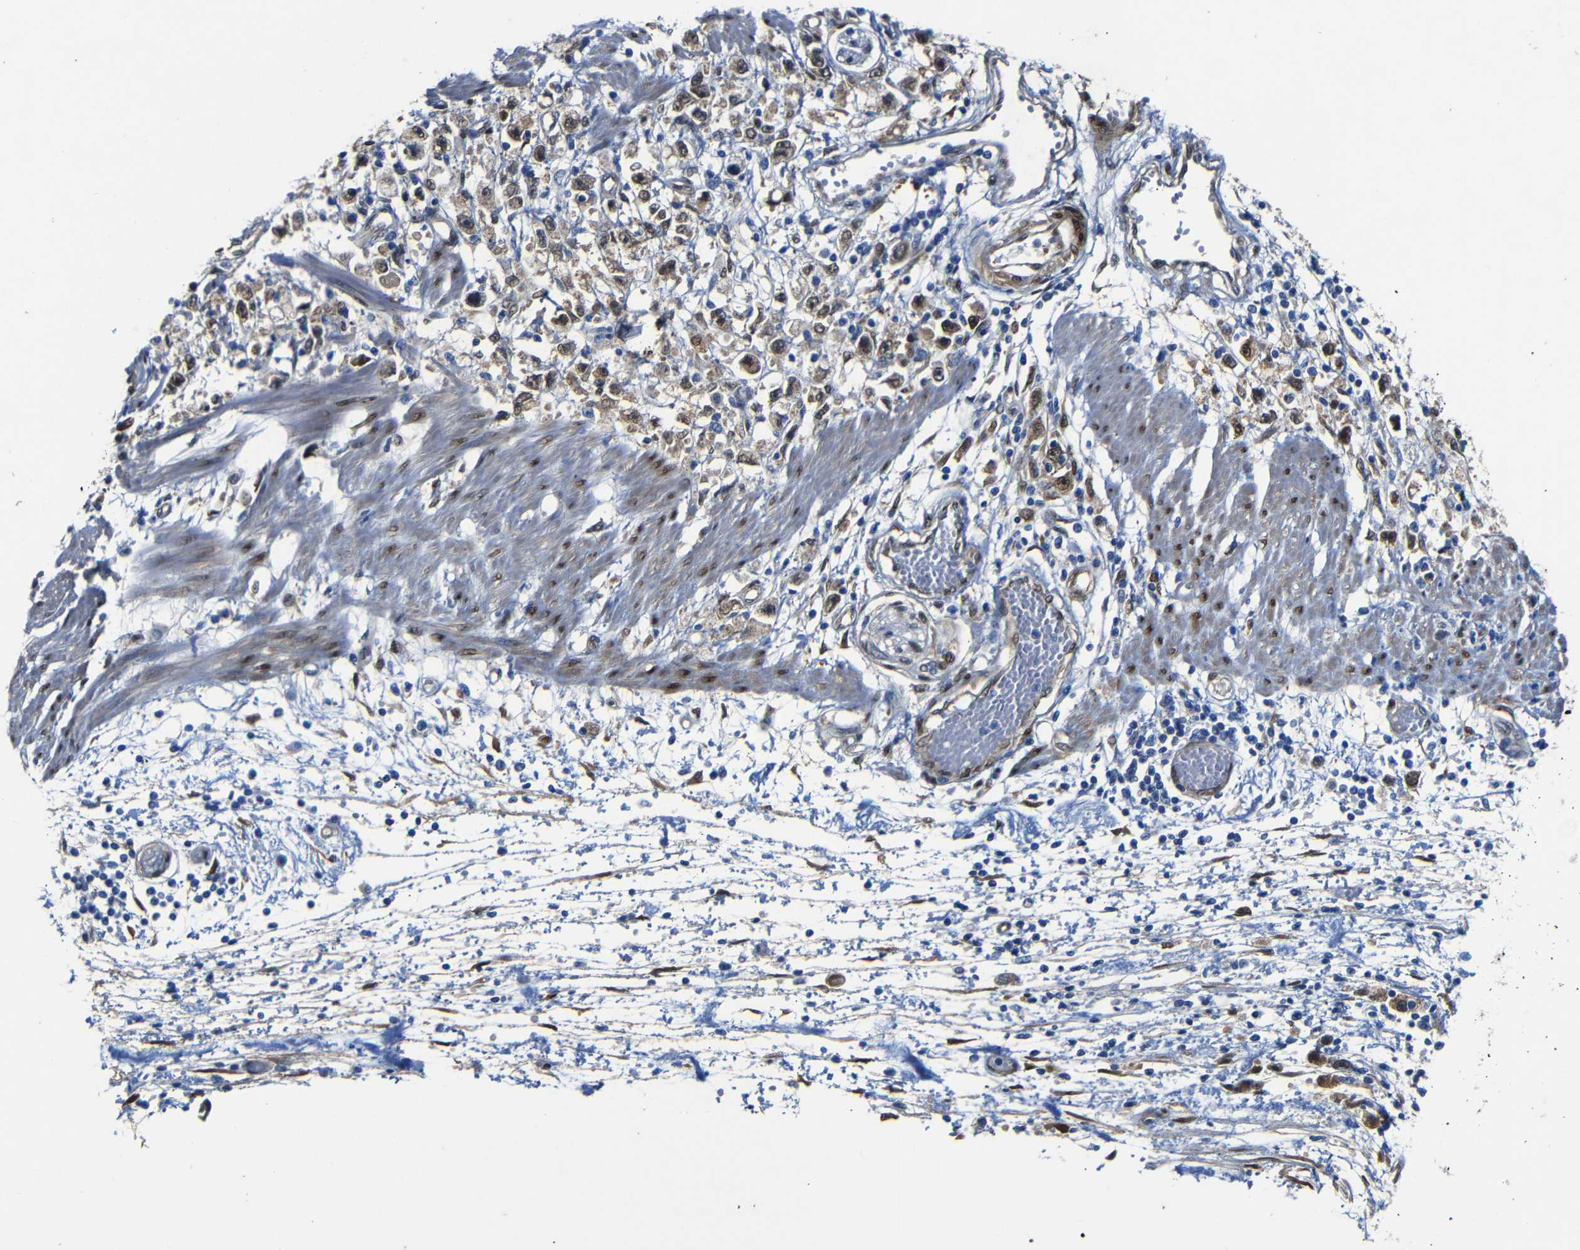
{"staining": {"intensity": "moderate", "quantity": ">75%", "location": "nuclear"}, "tissue": "stomach cancer", "cell_type": "Tumor cells", "image_type": "cancer", "snomed": [{"axis": "morphology", "description": "Adenocarcinoma, NOS"}, {"axis": "topography", "description": "Stomach"}], "caption": "Stomach adenocarcinoma stained with a brown dye exhibits moderate nuclear positive expression in about >75% of tumor cells.", "gene": "YAP1", "patient": {"sex": "female", "age": 59}}